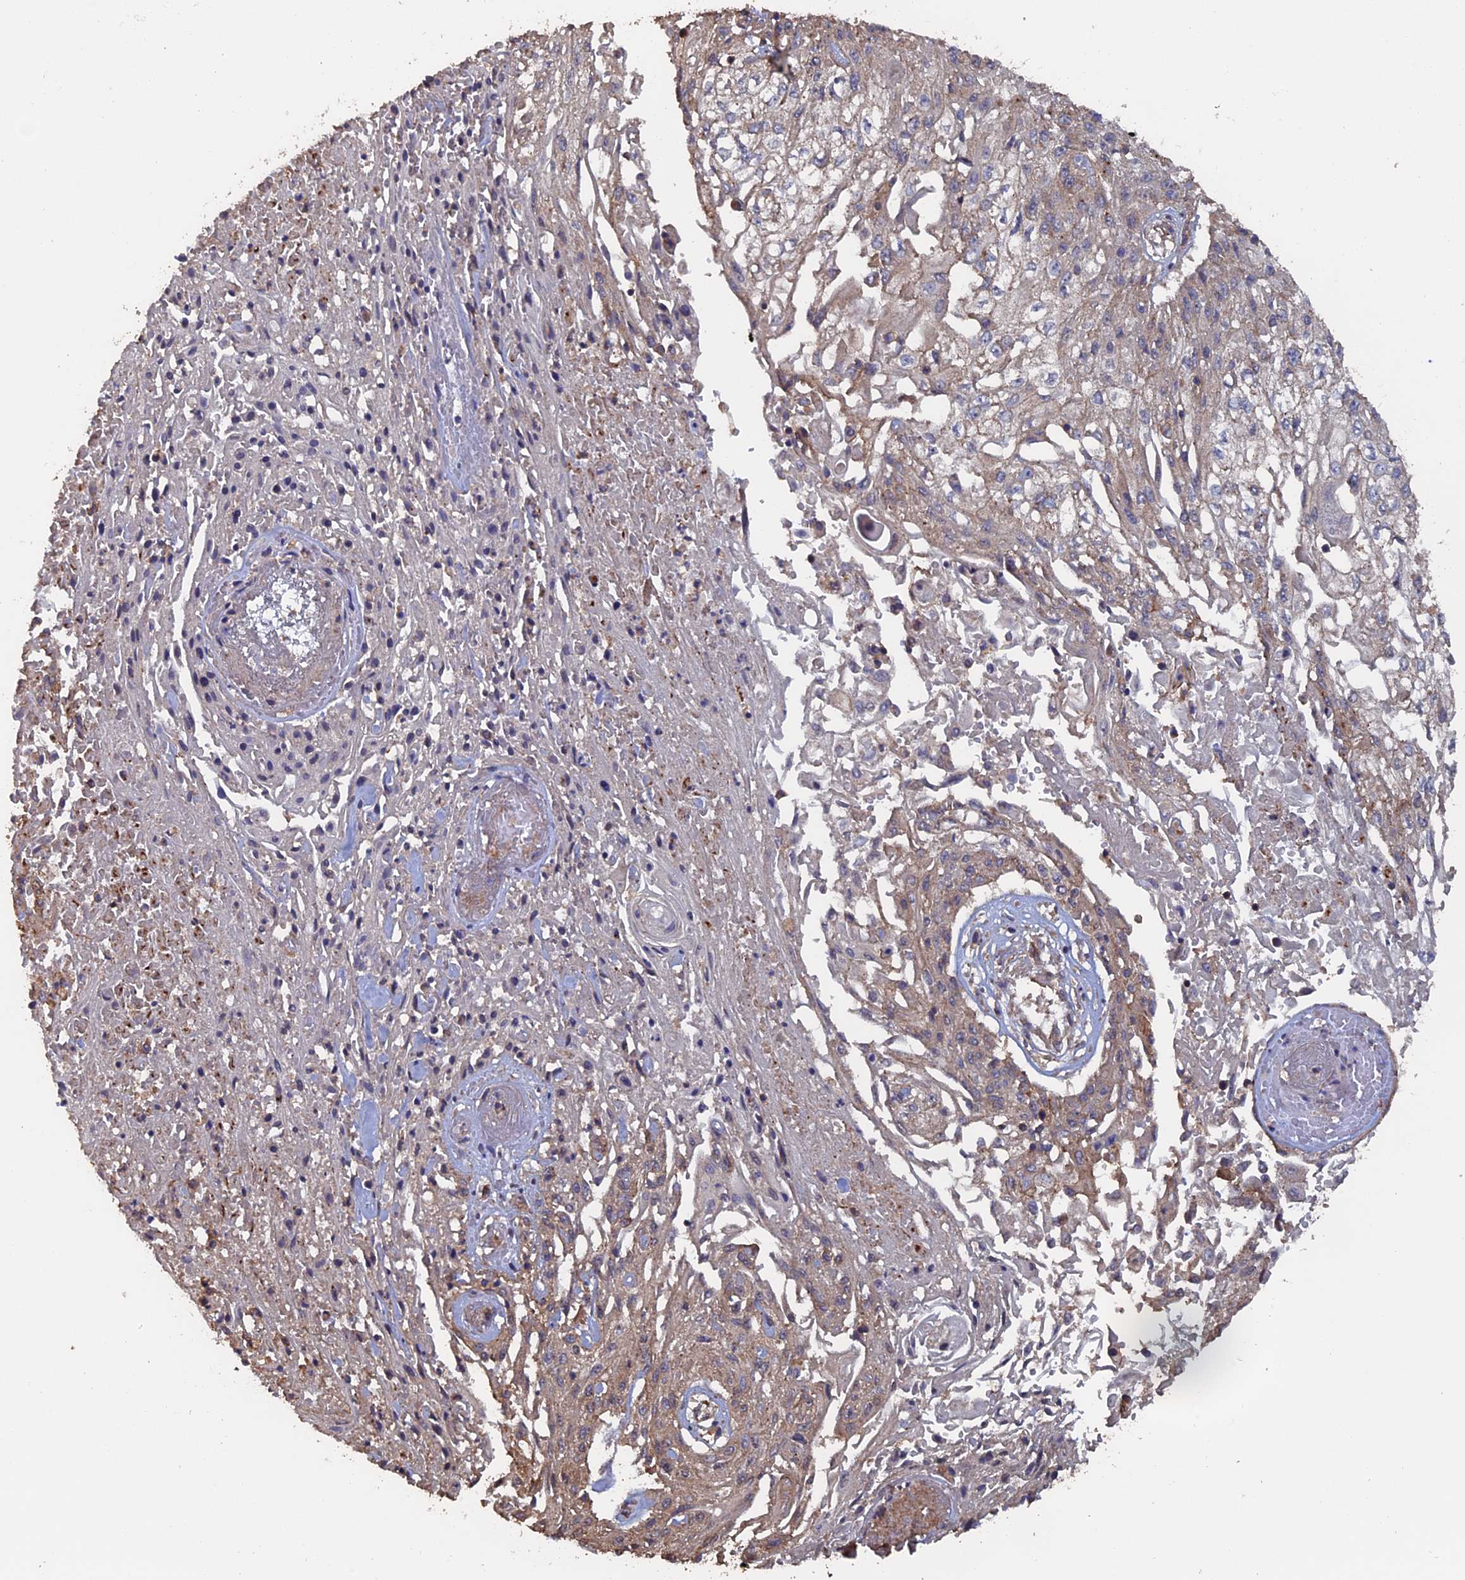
{"staining": {"intensity": "weak", "quantity": "25%-75%", "location": "cytoplasmic/membranous"}, "tissue": "skin cancer", "cell_type": "Tumor cells", "image_type": "cancer", "snomed": [{"axis": "morphology", "description": "Squamous cell carcinoma, NOS"}, {"axis": "morphology", "description": "Squamous cell carcinoma, metastatic, NOS"}, {"axis": "topography", "description": "Skin"}, {"axis": "topography", "description": "Lymph node"}], "caption": "Skin metastatic squamous cell carcinoma tissue displays weak cytoplasmic/membranous expression in approximately 25%-75% of tumor cells, visualized by immunohistochemistry.", "gene": "PIGQ", "patient": {"sex": "male", "age": 75}}